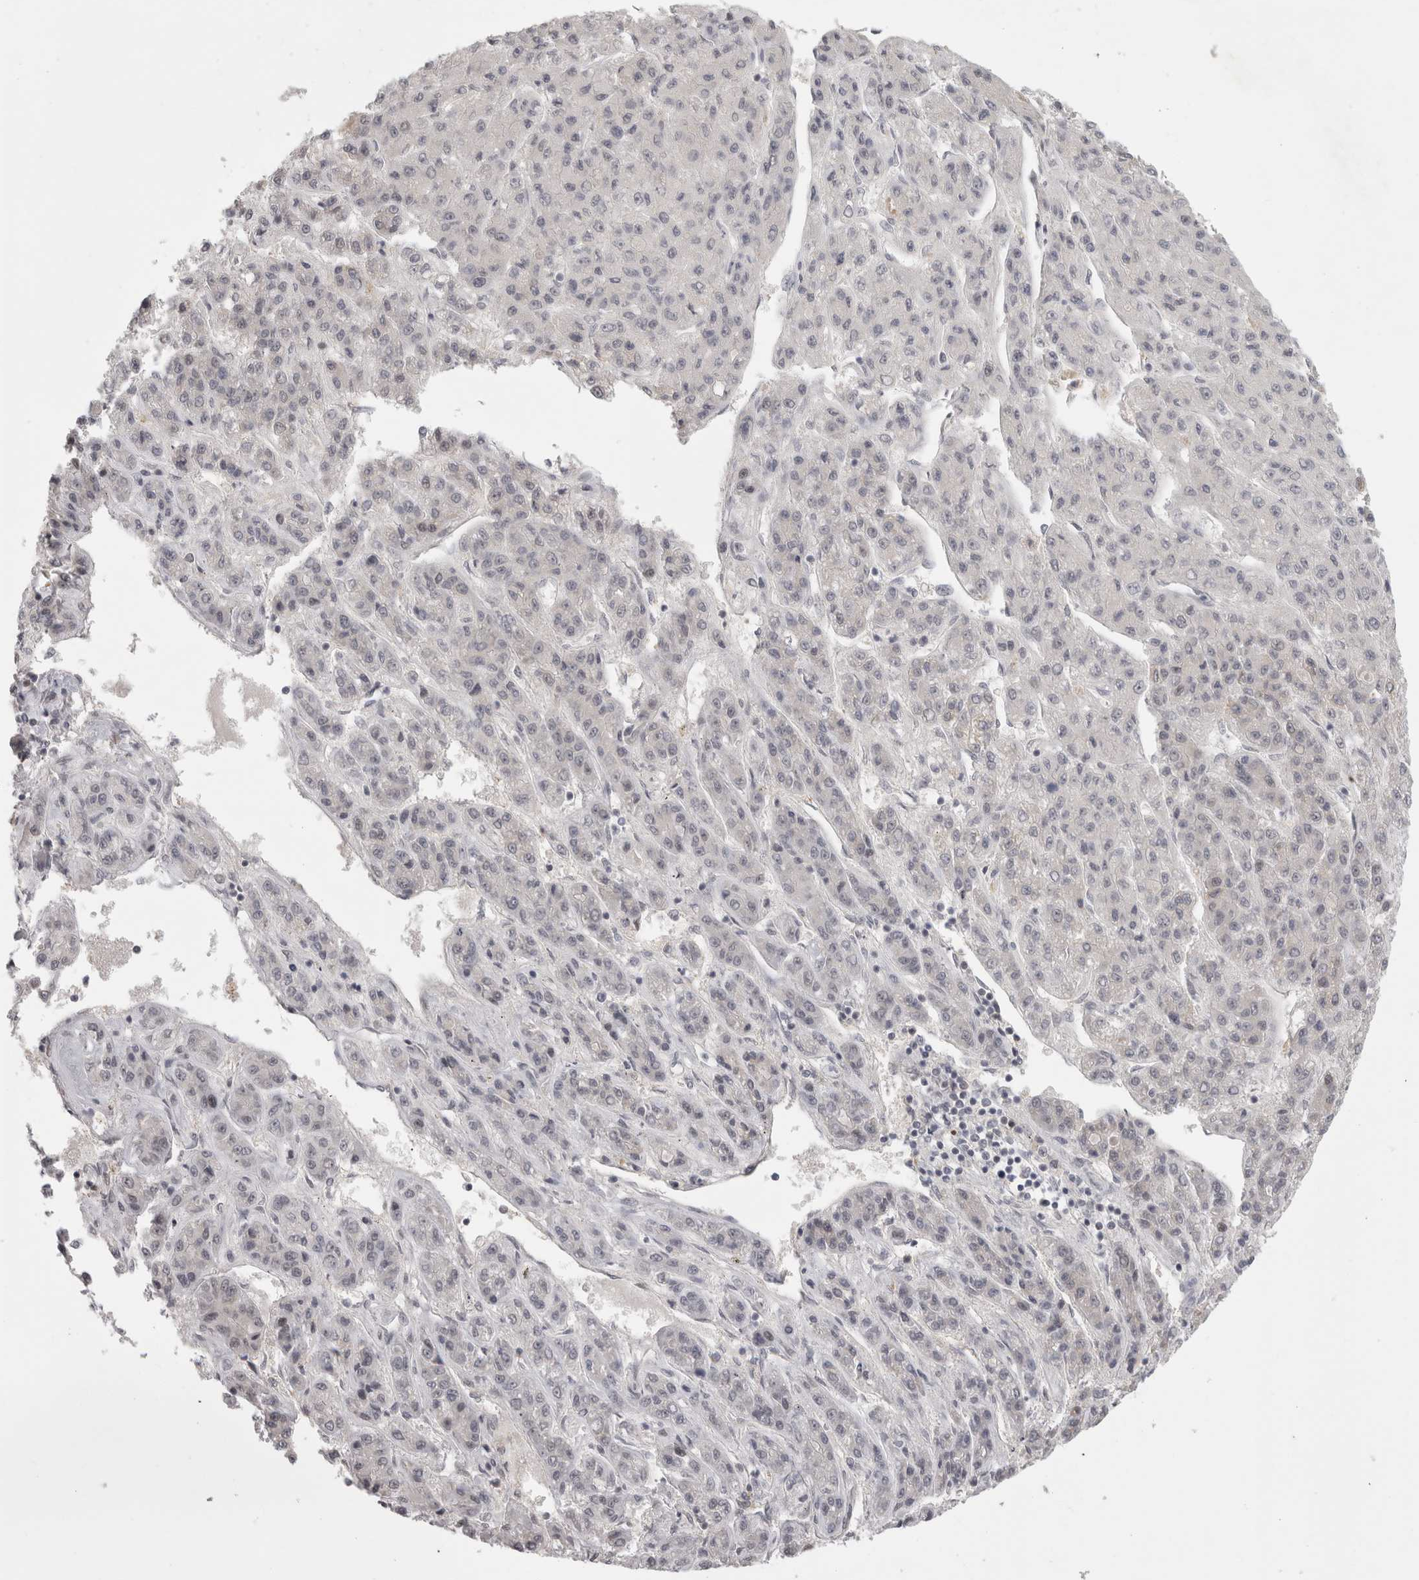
{"staining": {"intensity": "weak", "quantity": "<25%", "location": "nuclear"}, "tissue": "liver cancer", "cell_type": "Tumor cells", "image_type": "cancer", "snomed": [{"axis": "morphology", "description": "Carcinoma, Hepatocellular, NOS"}, {"axis": "topography", "description": "Liver"}], "caption": "Tumor cells are negative for brown protein staining in liver hepatocellular carcinoma.", "gene": "SRARP", "patient": {"sex": "male", "age": 70}}